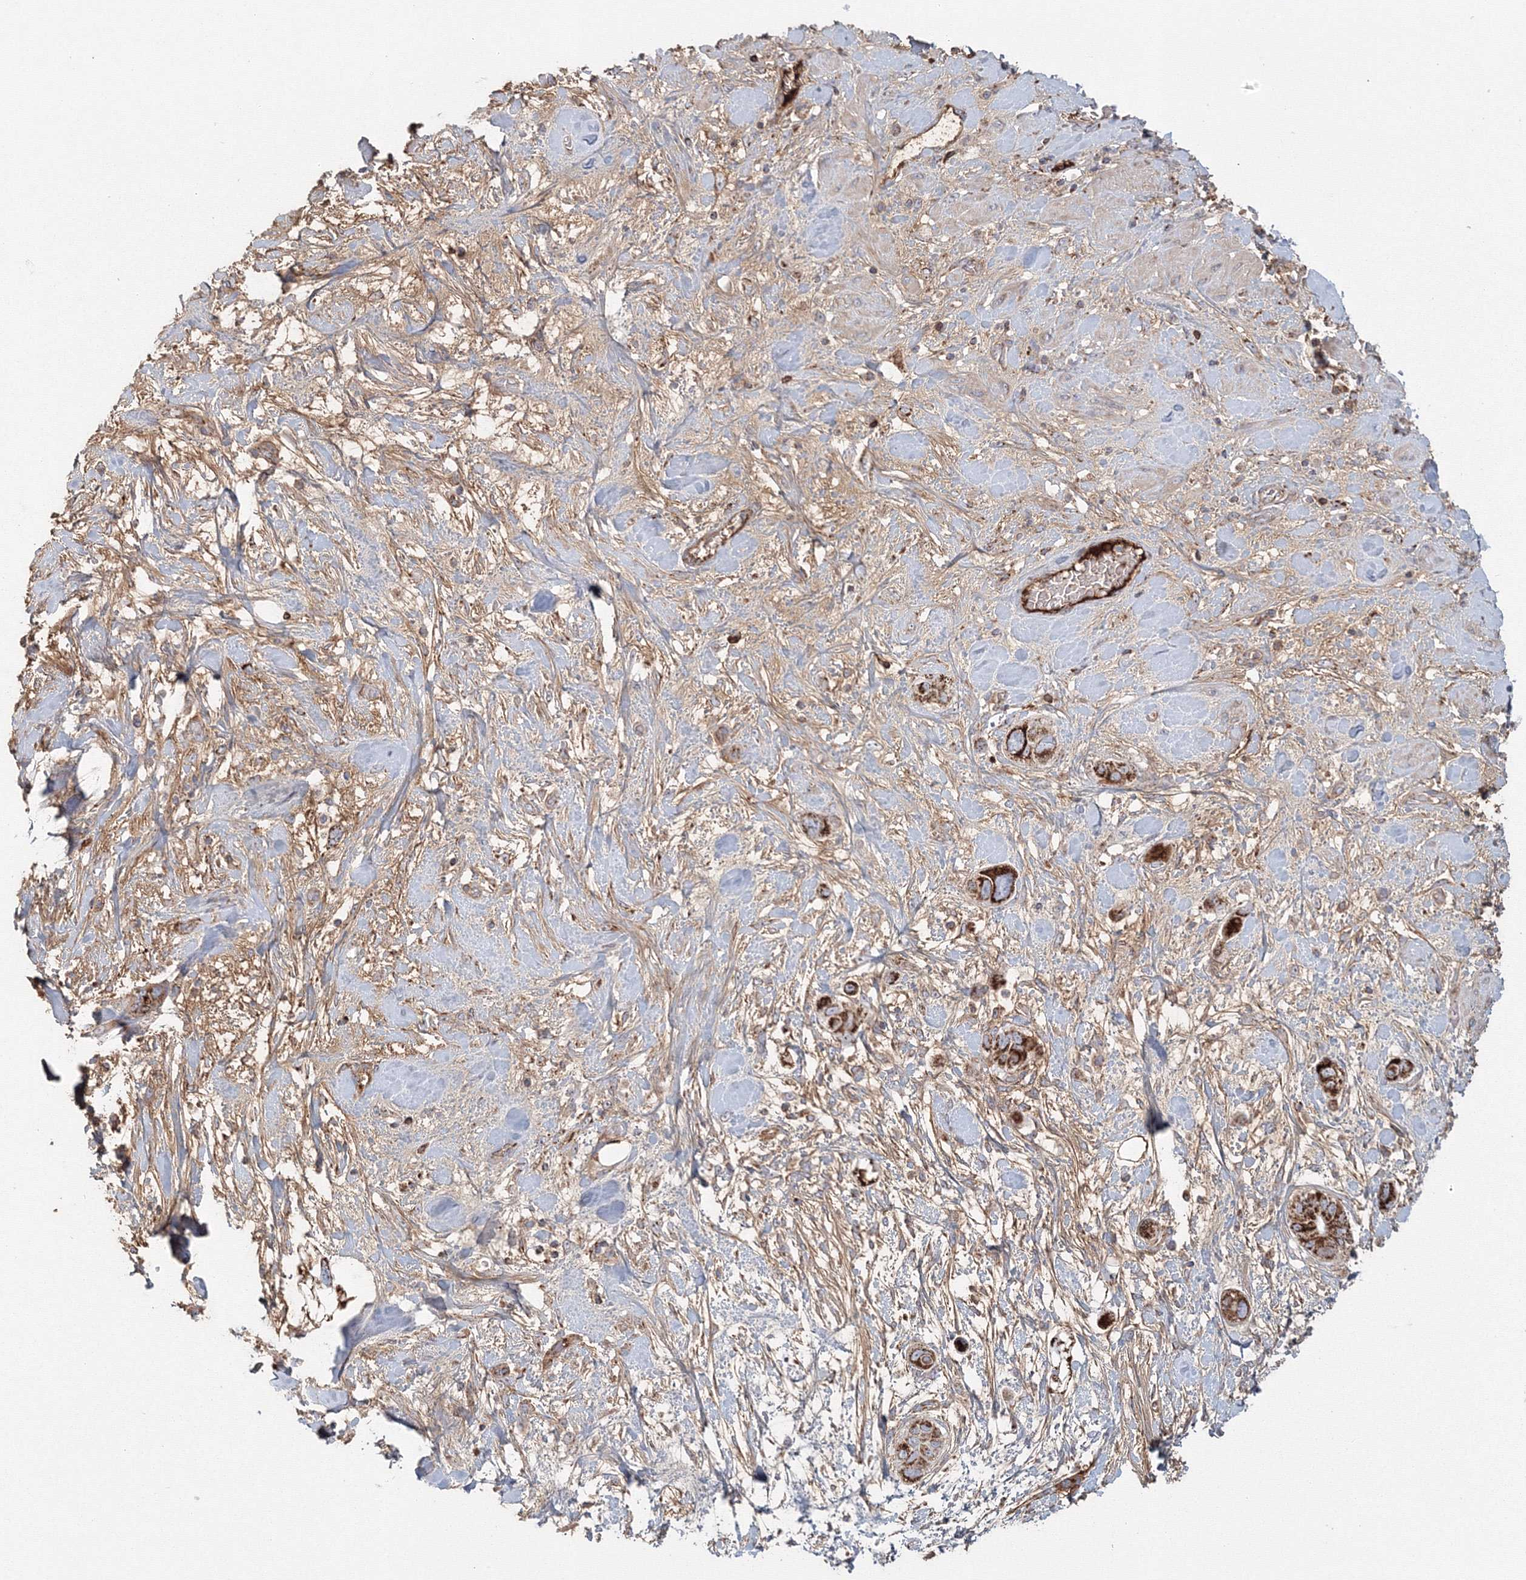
{"staining": {"intensity": "strong", "quantity": ">75%", "location": "cytoplasmic/membranous"}, "tissue": "pancreatic cancer", "cell_type": "Tumor cells", "image_type": "cancer", "snomed": [{"axis": "morphology", "description": "Adenocarcinoma, NOS"}, {"axis": "topography", "description": "Pancreas"}], "caption": "Immunohistochemical staining of human pancreatic adenocarcinoma exhibits strong cytoplasmic/membranous protein staining in about >75% of tumor cells. (DAB IHC with brightfield microscopy, high magnification).", "gene": "GRPEL1", "patient": {"sex": "male", "age": 68}}